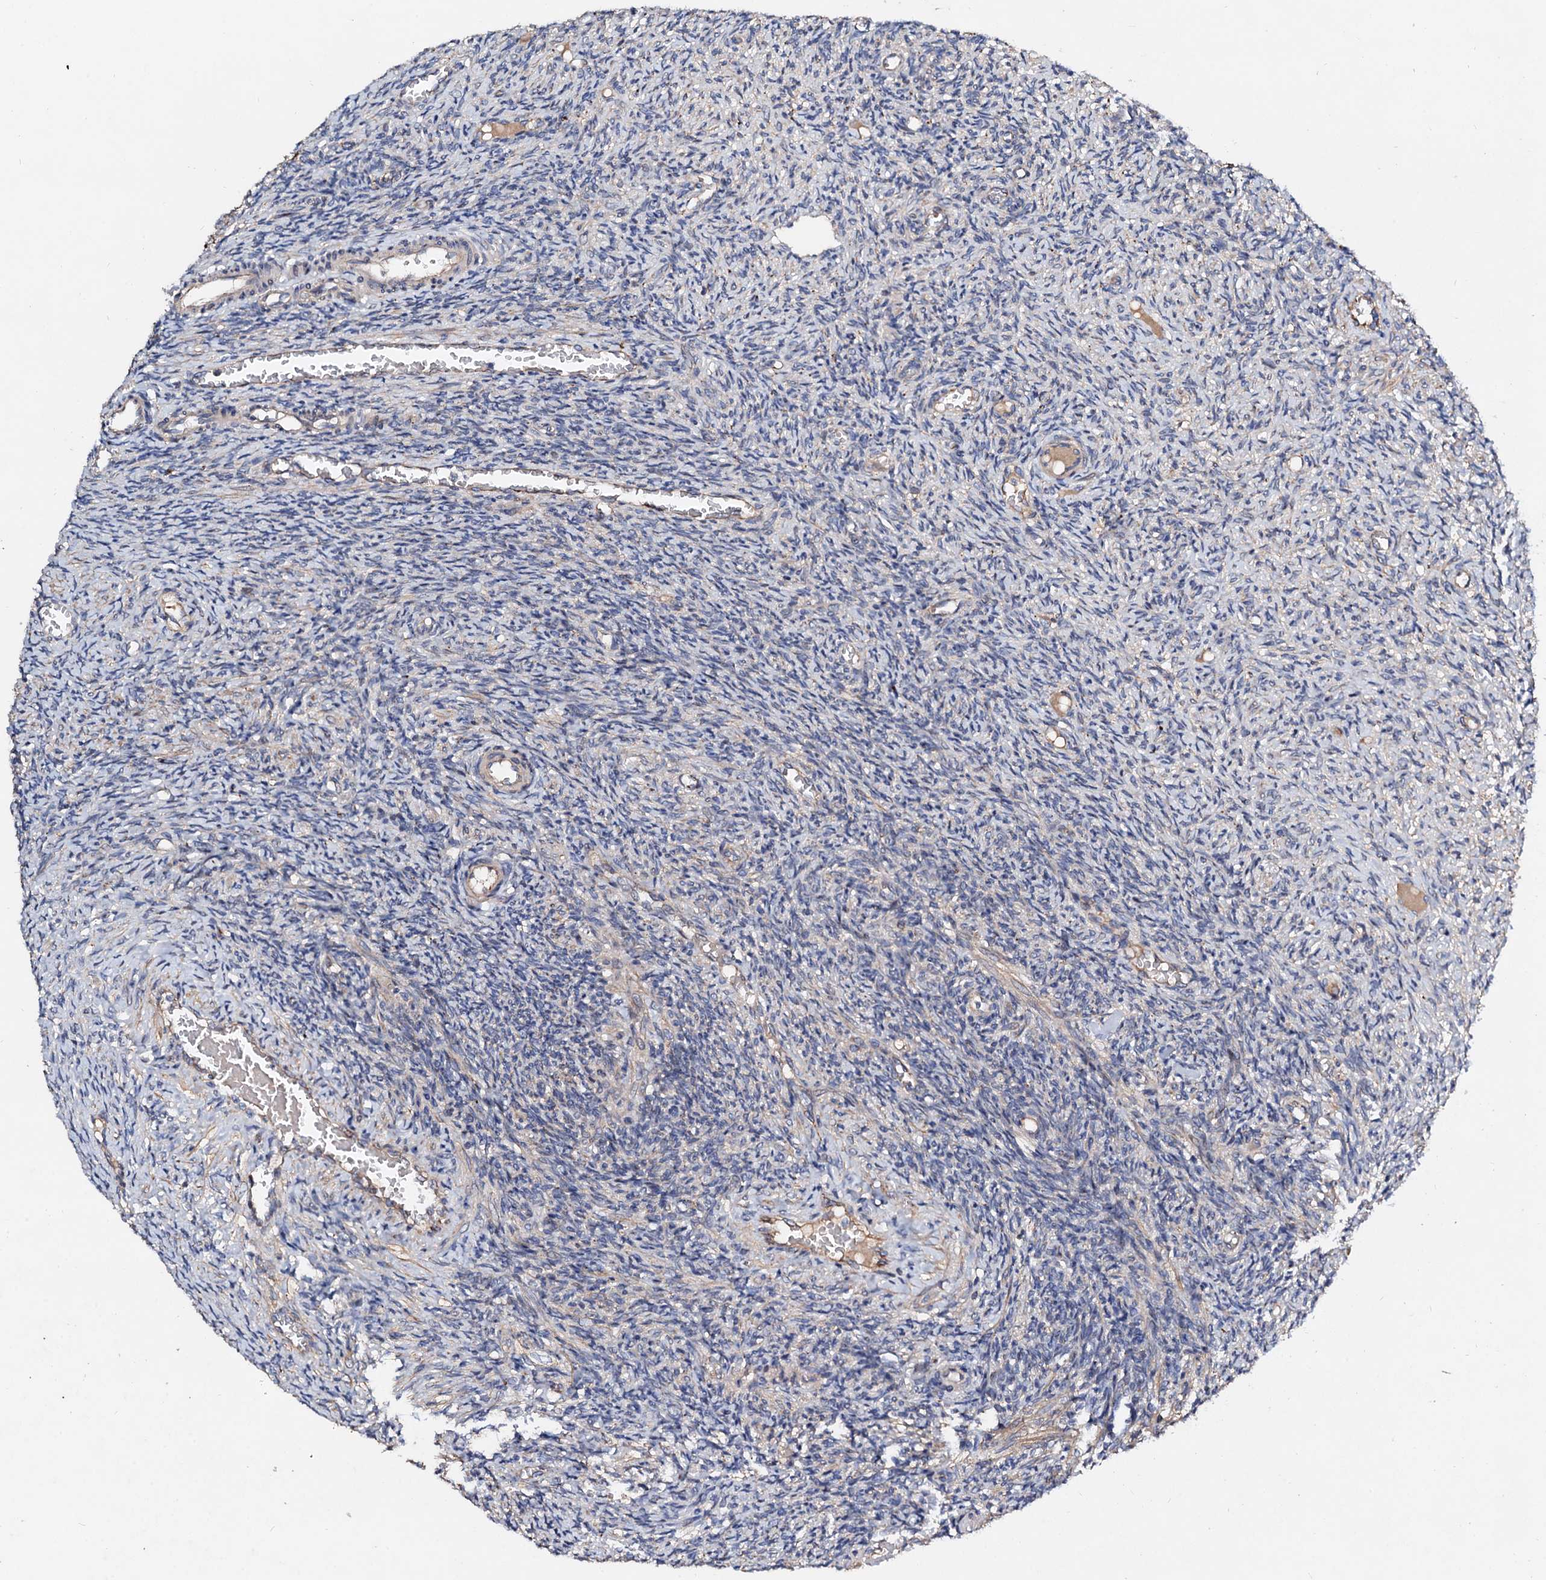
{"staining": {"intensity": "negative", "quantity": "none", "location": "none"}, "tissue": "ovary", "cell_type": "Ovarian stroma cells", "image_type": "normal", "snomed": [{"axis": "morphology", "description": "Normal tissue, NOS"}, {"axis": "topography", "description": "Ovary"}], "caption": "DAB (3,3'-diaminobenzidine) immunohistochemical staining of normal human ovary shows no significant expression in ovarian stroma cells. Brightfield microscopy of immunohistochemistry (IHC) stained with DAB (3,3'-diaminobenzidine) (brown) and hematoxylin (blue), captured at high magnification.", "gene": "FIBIN", "patient": {"sex": "female", "age": 27}}